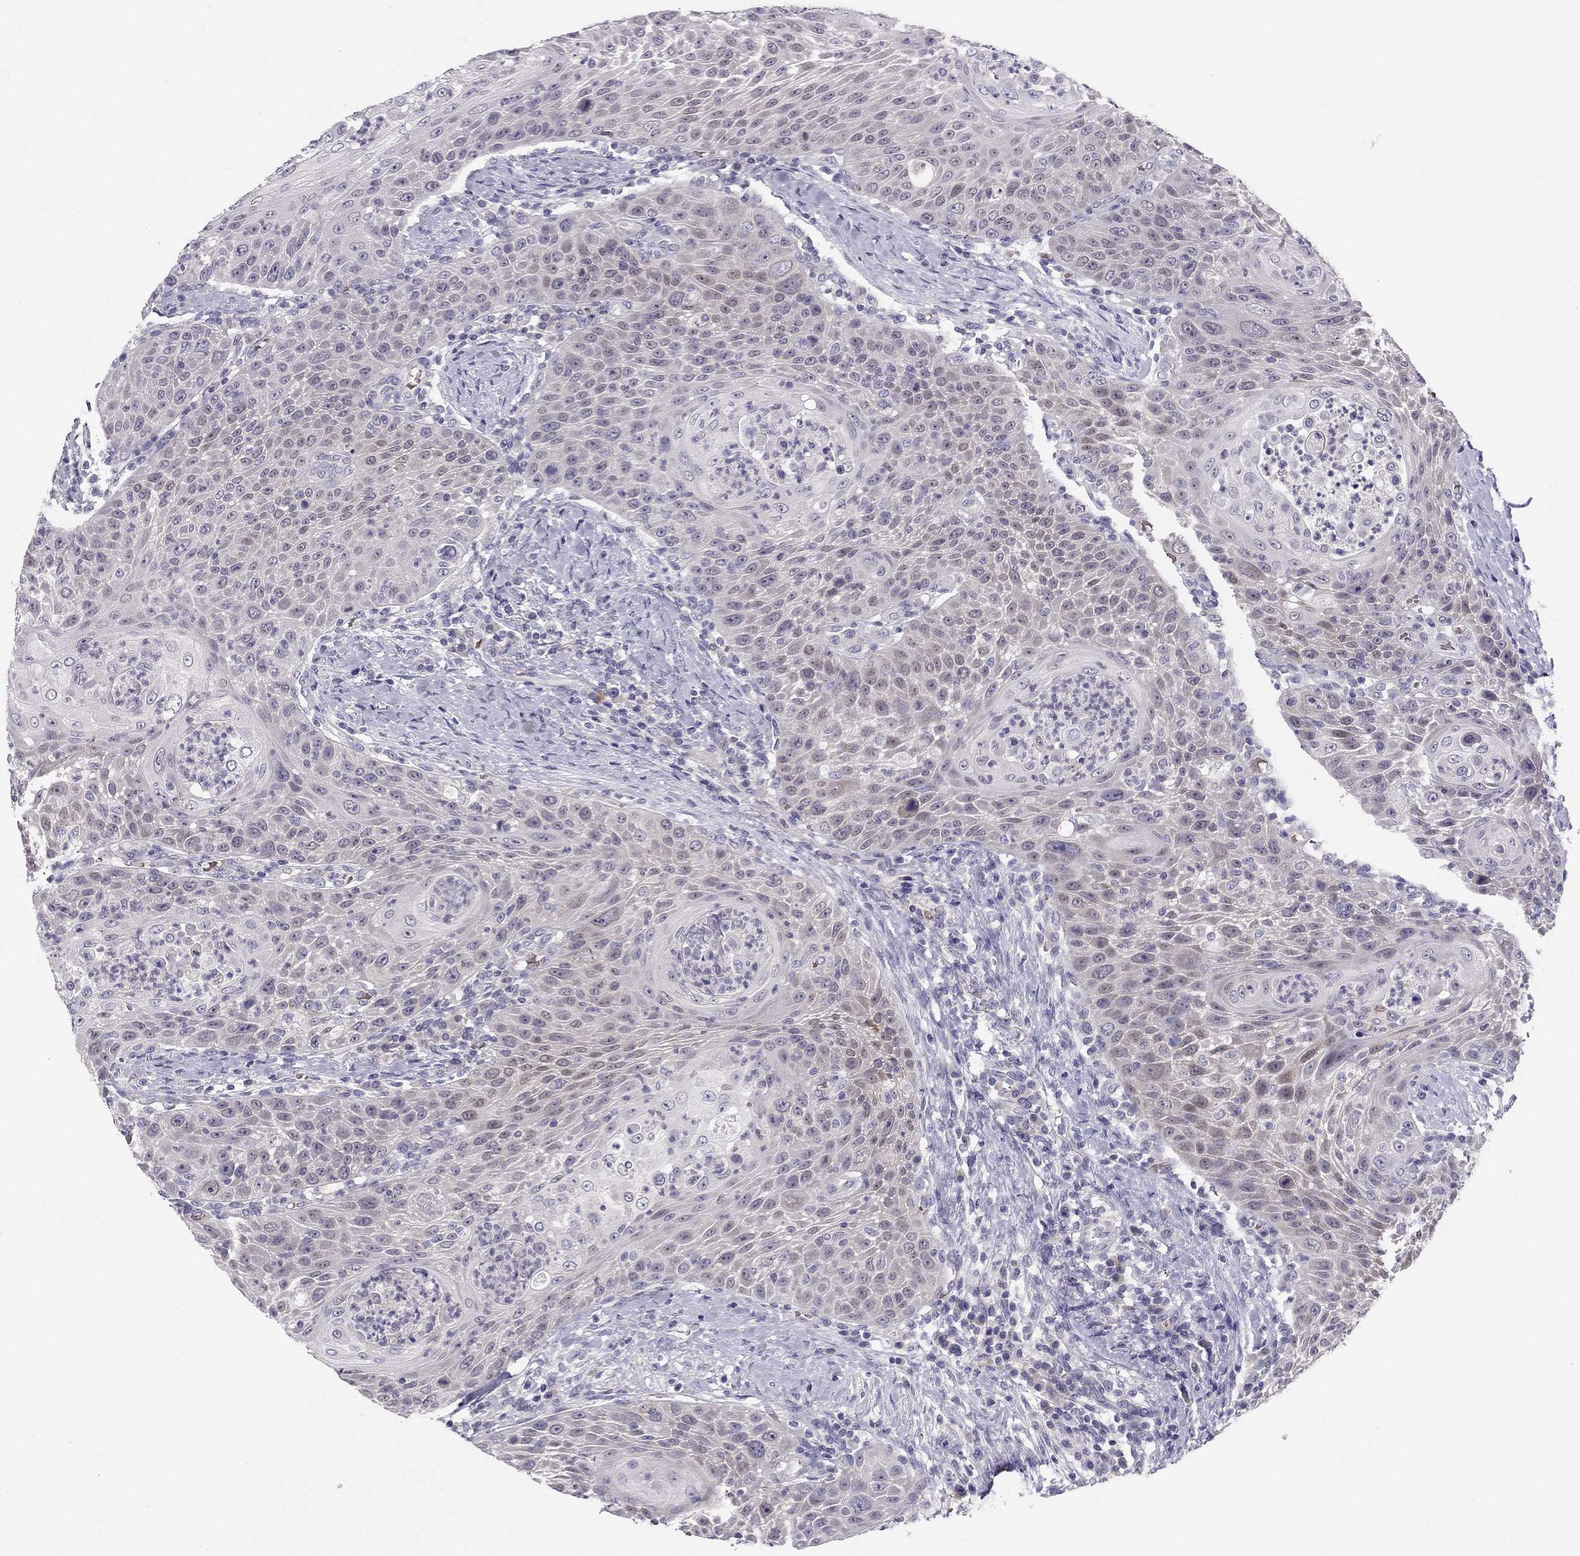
{"staining": {"intensity": "negative", "quantity": "none", "location": "none"}, "tissue": "head and neck cancer", "cell_type": "Tumor cells", "image_type": "cancer", "snomed": [{"axis": "morphology", "description": "Squamous cell carcinoma, NOS"}, {"axis": "topography", "description": "Head-Neck"}], "caption": "Protein analysis of head and neck cancer (squamous cell carcinoma) exhibits no significant positivity in tumor cells.", "gene": "RSPH14", "patient": {"sex": "male", "age": 69}}